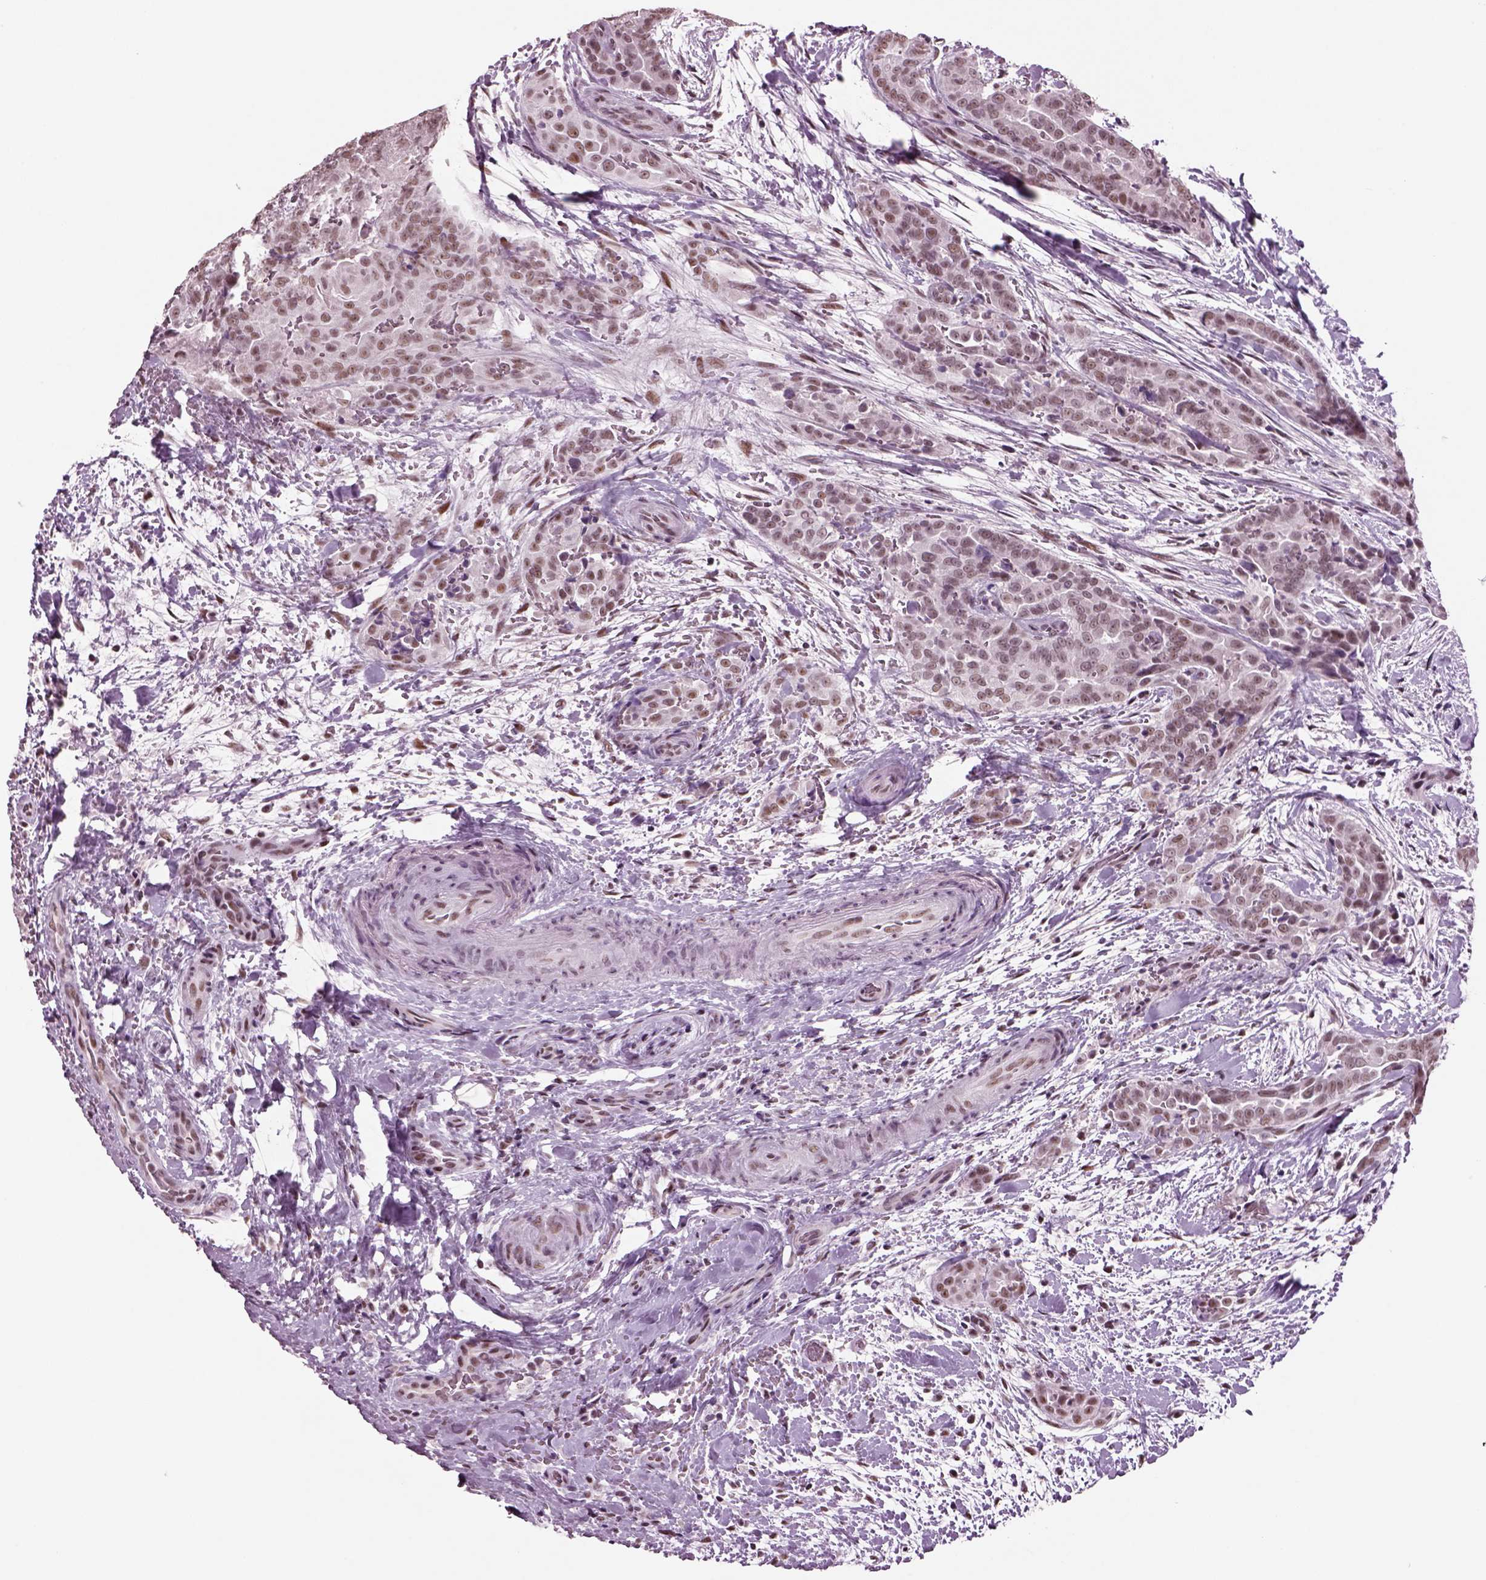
{"staining": {"intensity": "weak", "quantity": "25%-75%", "location": "nuclear"}, "tissue": "thyroid cancer", "cell_type": "Tumor cells", "image_type": "cancer", "snomed": [{"axis": "morphology", "description": "Papillary adenocarcinoma, NOS"}, {"axis": "topography", "description": "Thyroid gland"}], "caption": "Weak nuclear protein expression is seen in about 25%-75% of tumor cells in thyroid cancer (papillary adenocarcinoma). (DAB (3,3'-diaminobenzidine) IHC with brightfield microscopy, high magnification).", "gene": "SEPHS1", "patient": {"sex": "male", "age": 61}}